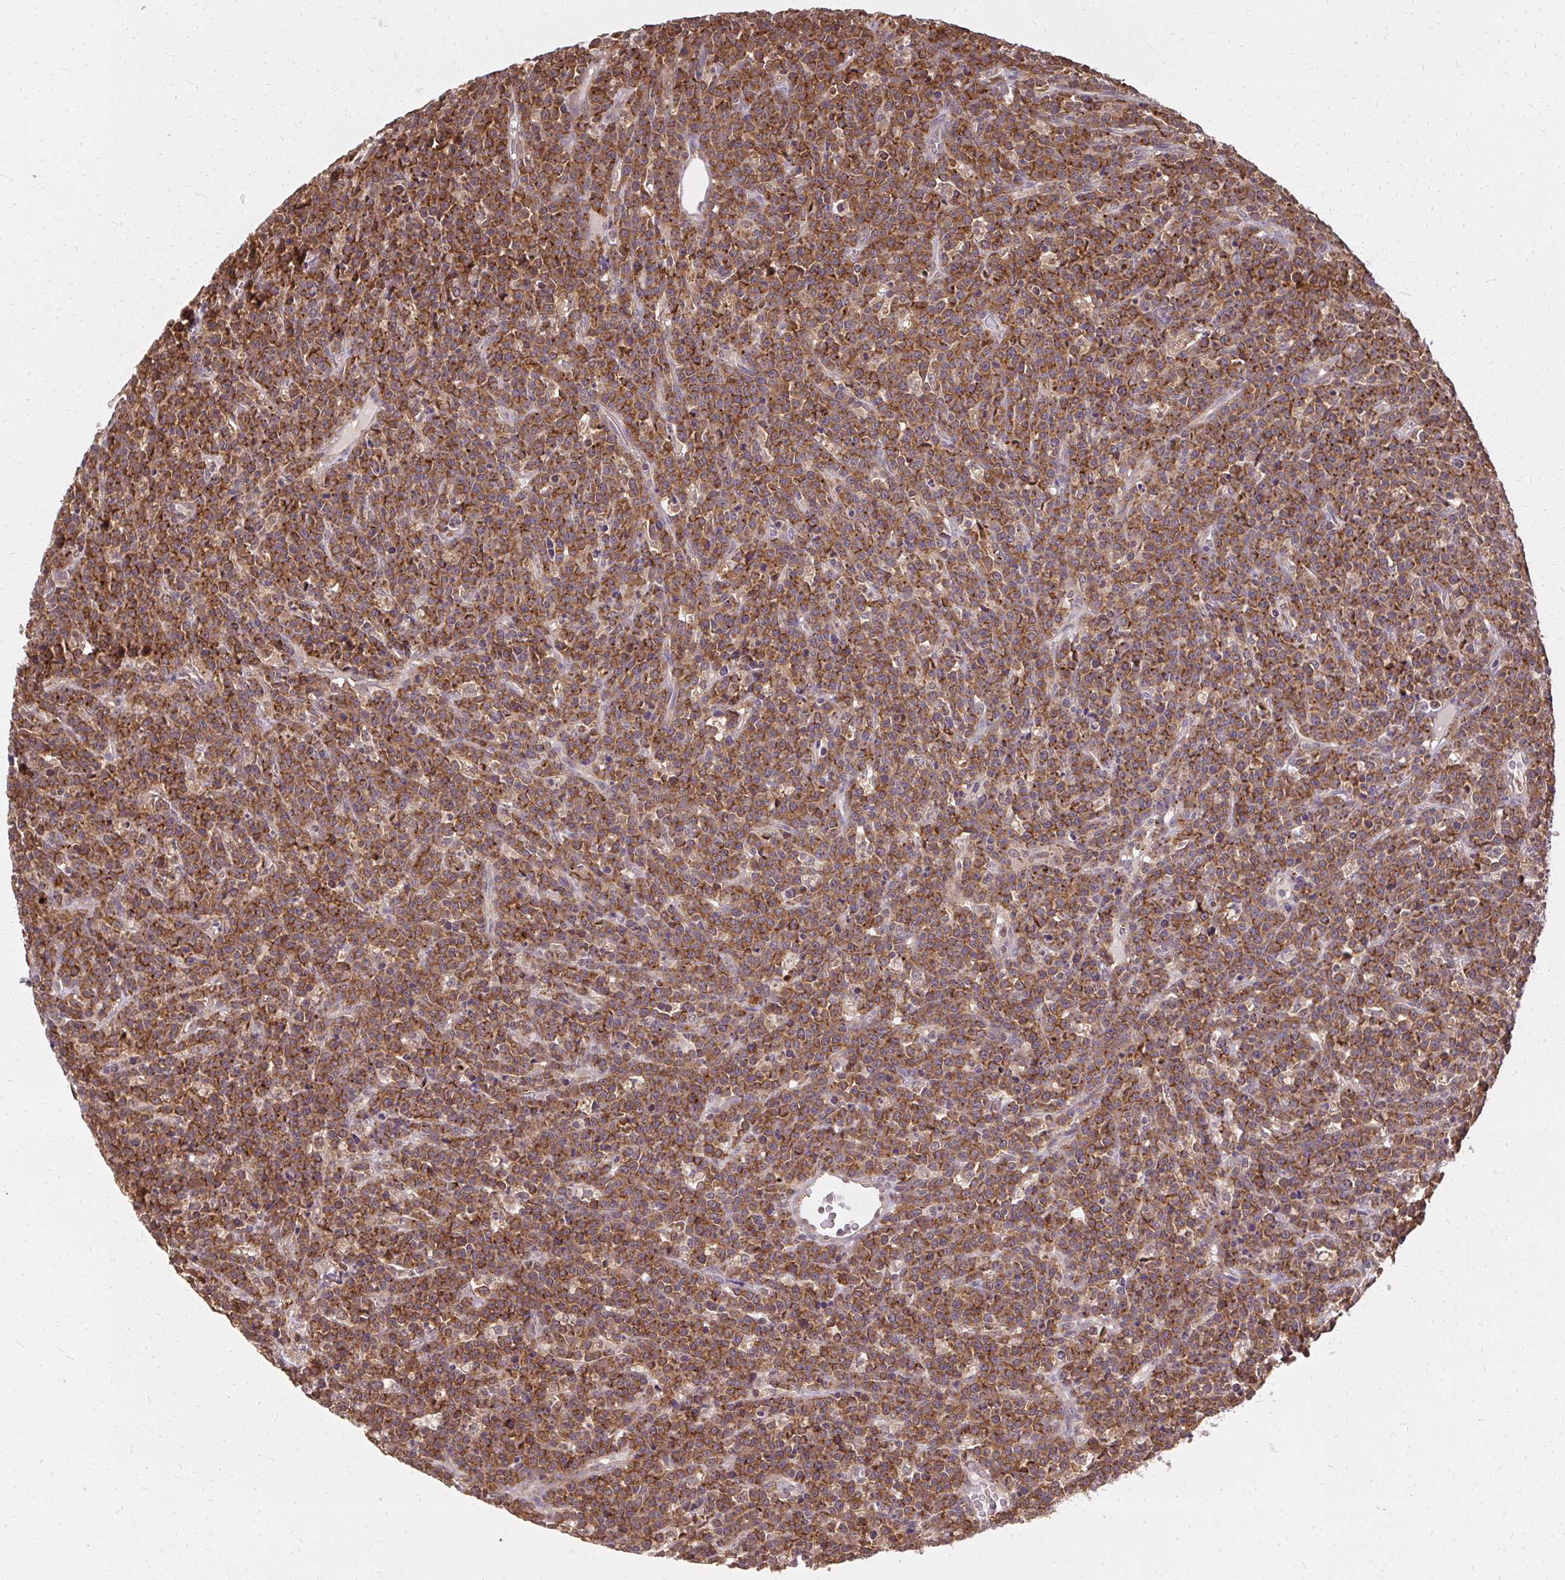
{"staining": {"intensity": "strong", "quantity": ">75%", "location": "cytoplasmic/membranous"}, "tissue": "lymphoma", "cell_type": "Tumor cells", "image_type": "cancer", "snomed": [{"axis": "morphology", "description": "Malignant lymphoma, non-Hodgkin's type, High grade"}, {"axis": "topography", "description": "Ovary"}], "caption": "Lymphoma tissue demonstrates strong cytoplasmic/membranous expression in about >75% of tumor cells, visualized by immunohistochemistry. The staining was performed using DAB, with brown indicating positive protein expression. Nuclei are stained blue with hematoxylin.", "gene": "LARS2", "patient": {"sex": "female", "age": 56}}